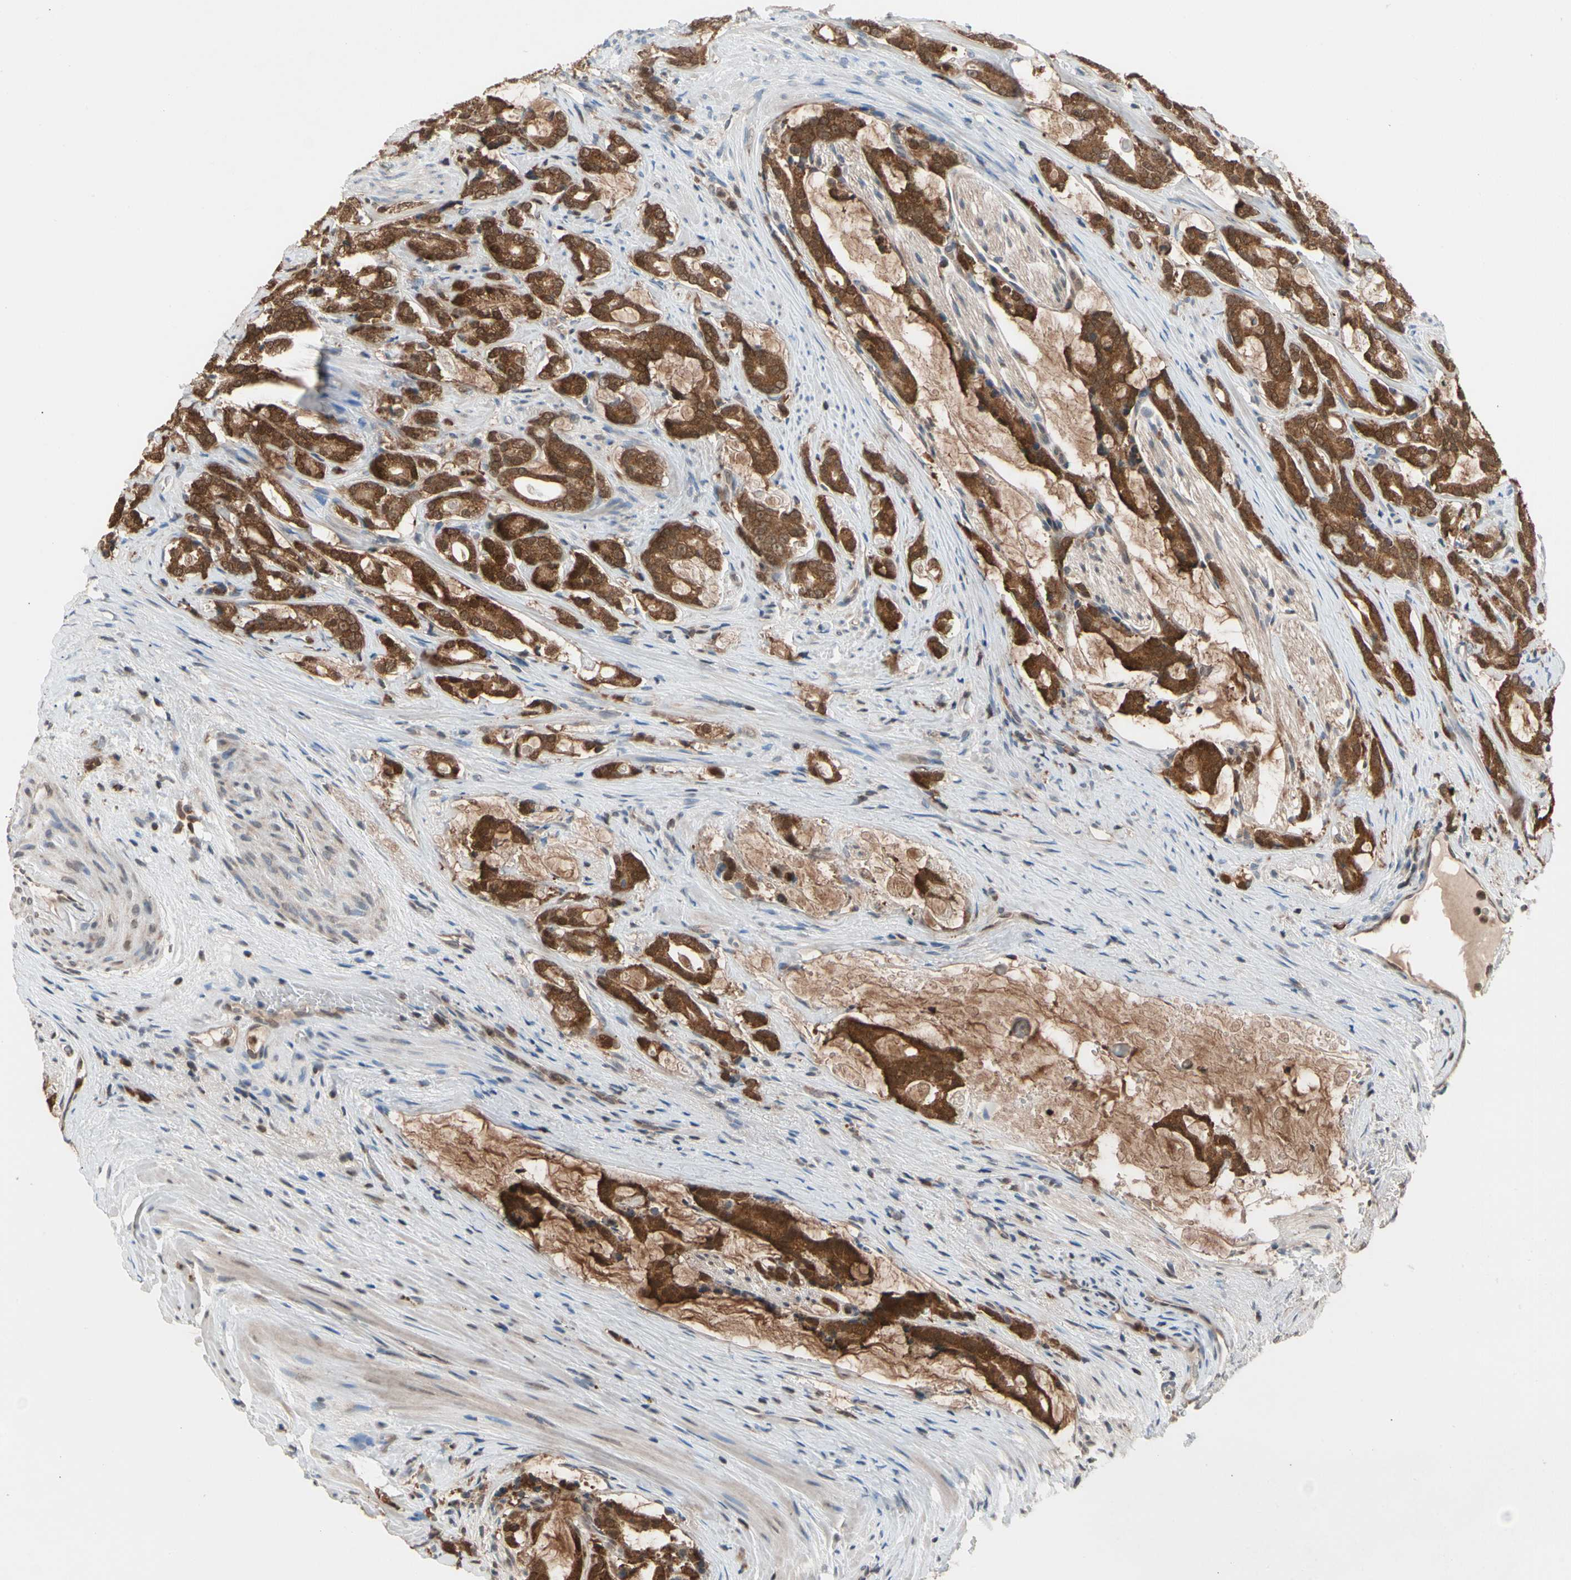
{"staining": {"intensity": "strong", "quantity": ">75%", "location": "cytoplasmic/membranous,nuclear"}, "tissue": "prostate cancer", "cell_type": "Tumor cells", "image_type": "cancer", "snomed": [{"axis": "morphology", "description": "Adenocarcinoma, Low grade"}, {"axis": "topography", "description": "Prostate"}], "caption": "Immunohistochemistry of adenocarcinoma (low-grade) (prostate) displays high levels of strong cytoplasmic/membranous and nuclear positivity in approximately >75% of tumor cells.", "gene": "MTHFS", "patient": {"sex": "male", "age": 58}}